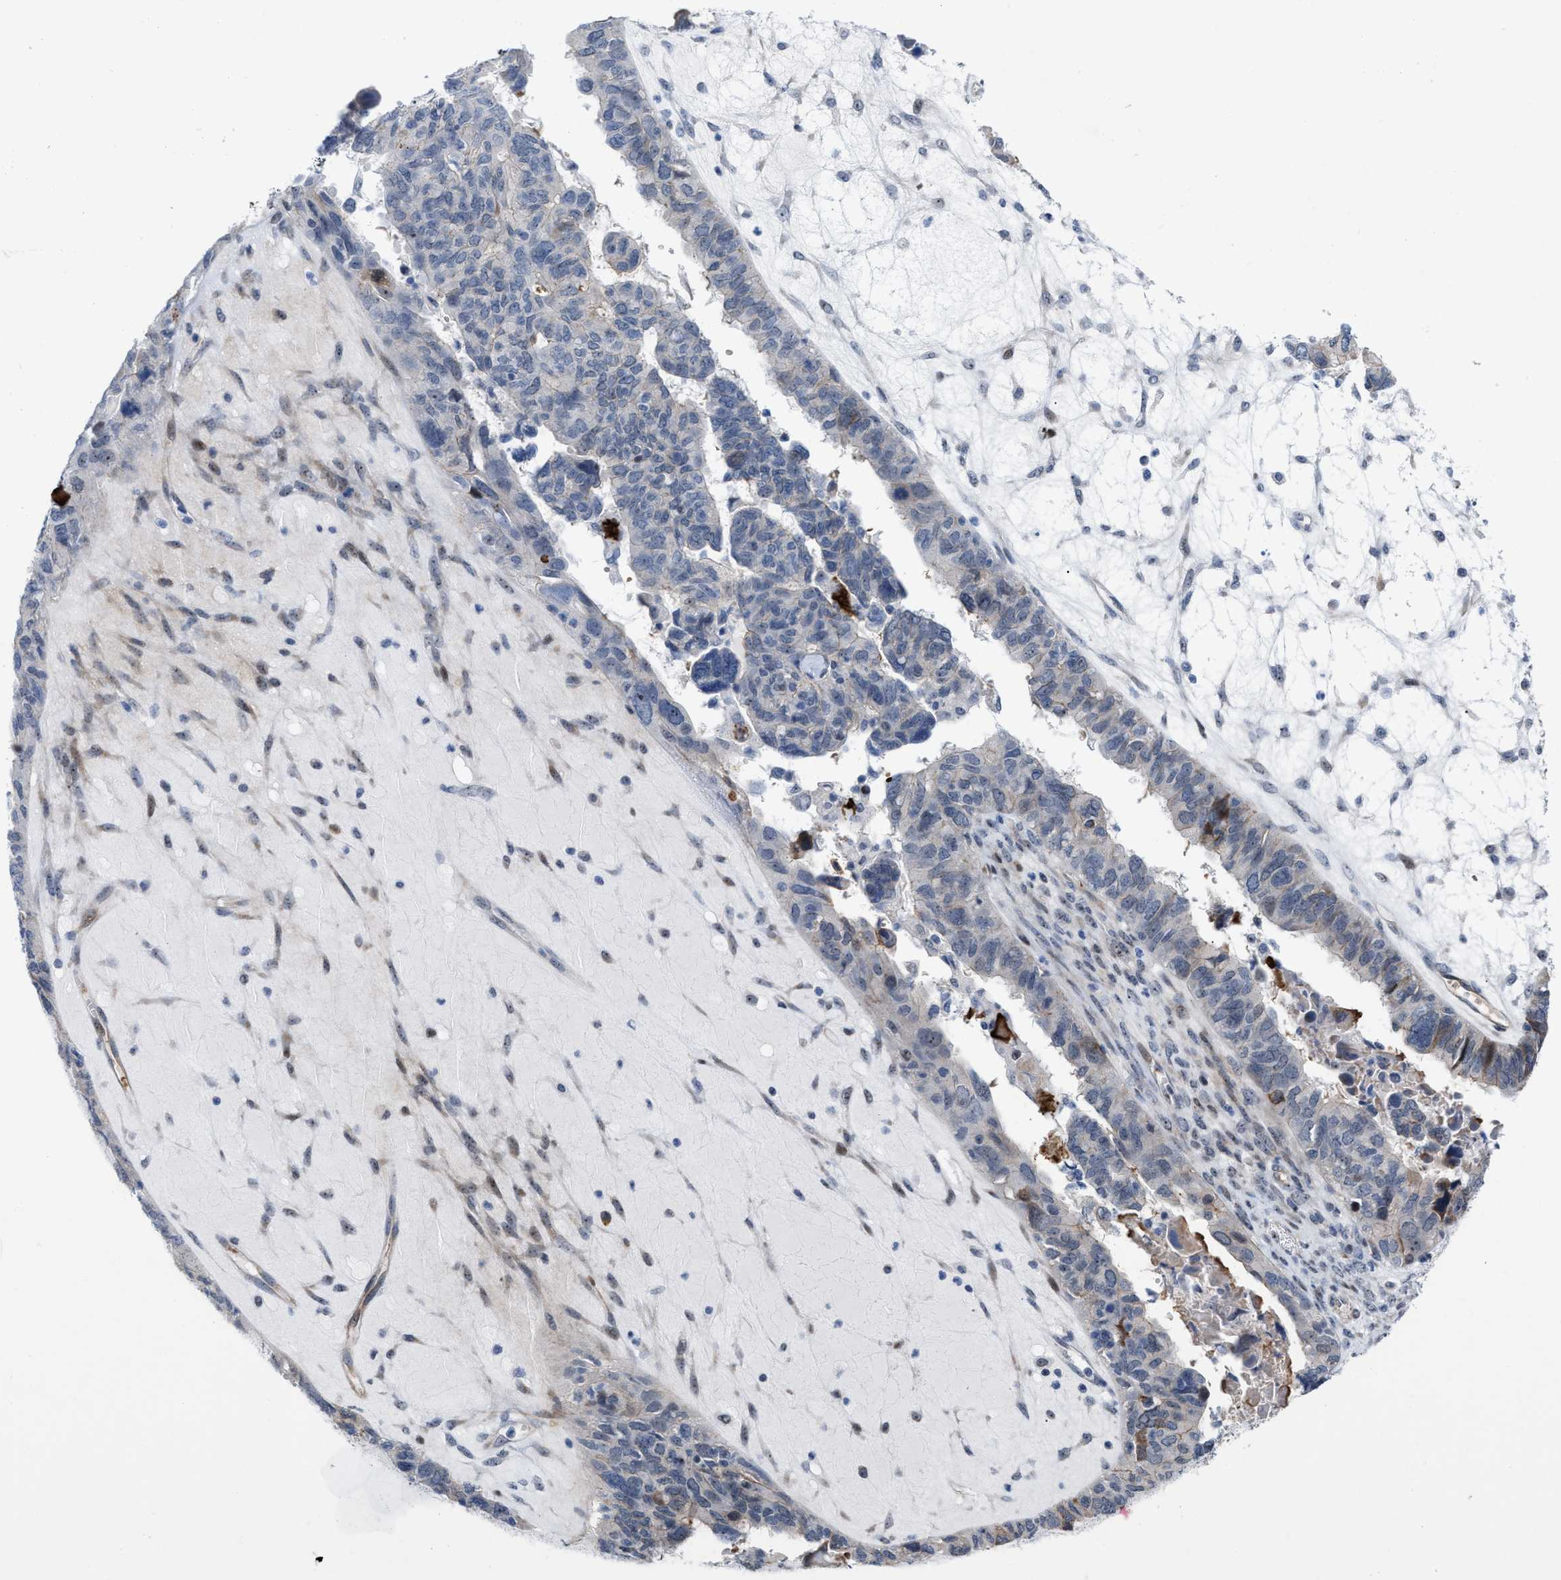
{"staining": {"intensity": "moderate", "quantity": "<25%", "location": "cytoplasmic/membranous"}, "tissue": "ovarian cancer", "cell_type": "Tumor cells", "image_type": "cancer", "snomed": [{"axis": "morphology", "description": "Cystadenocarcinoma, serous, NOS"}, {"axis": "topography", "description": "Ovary"}], "caption": "A brown stain labels moderate cytoplasmic/membranous expression of a protein in human ovarian cancer tumor cells.", "gene": "POLR1F", "patient": {"sex": "female", "age": 79}}